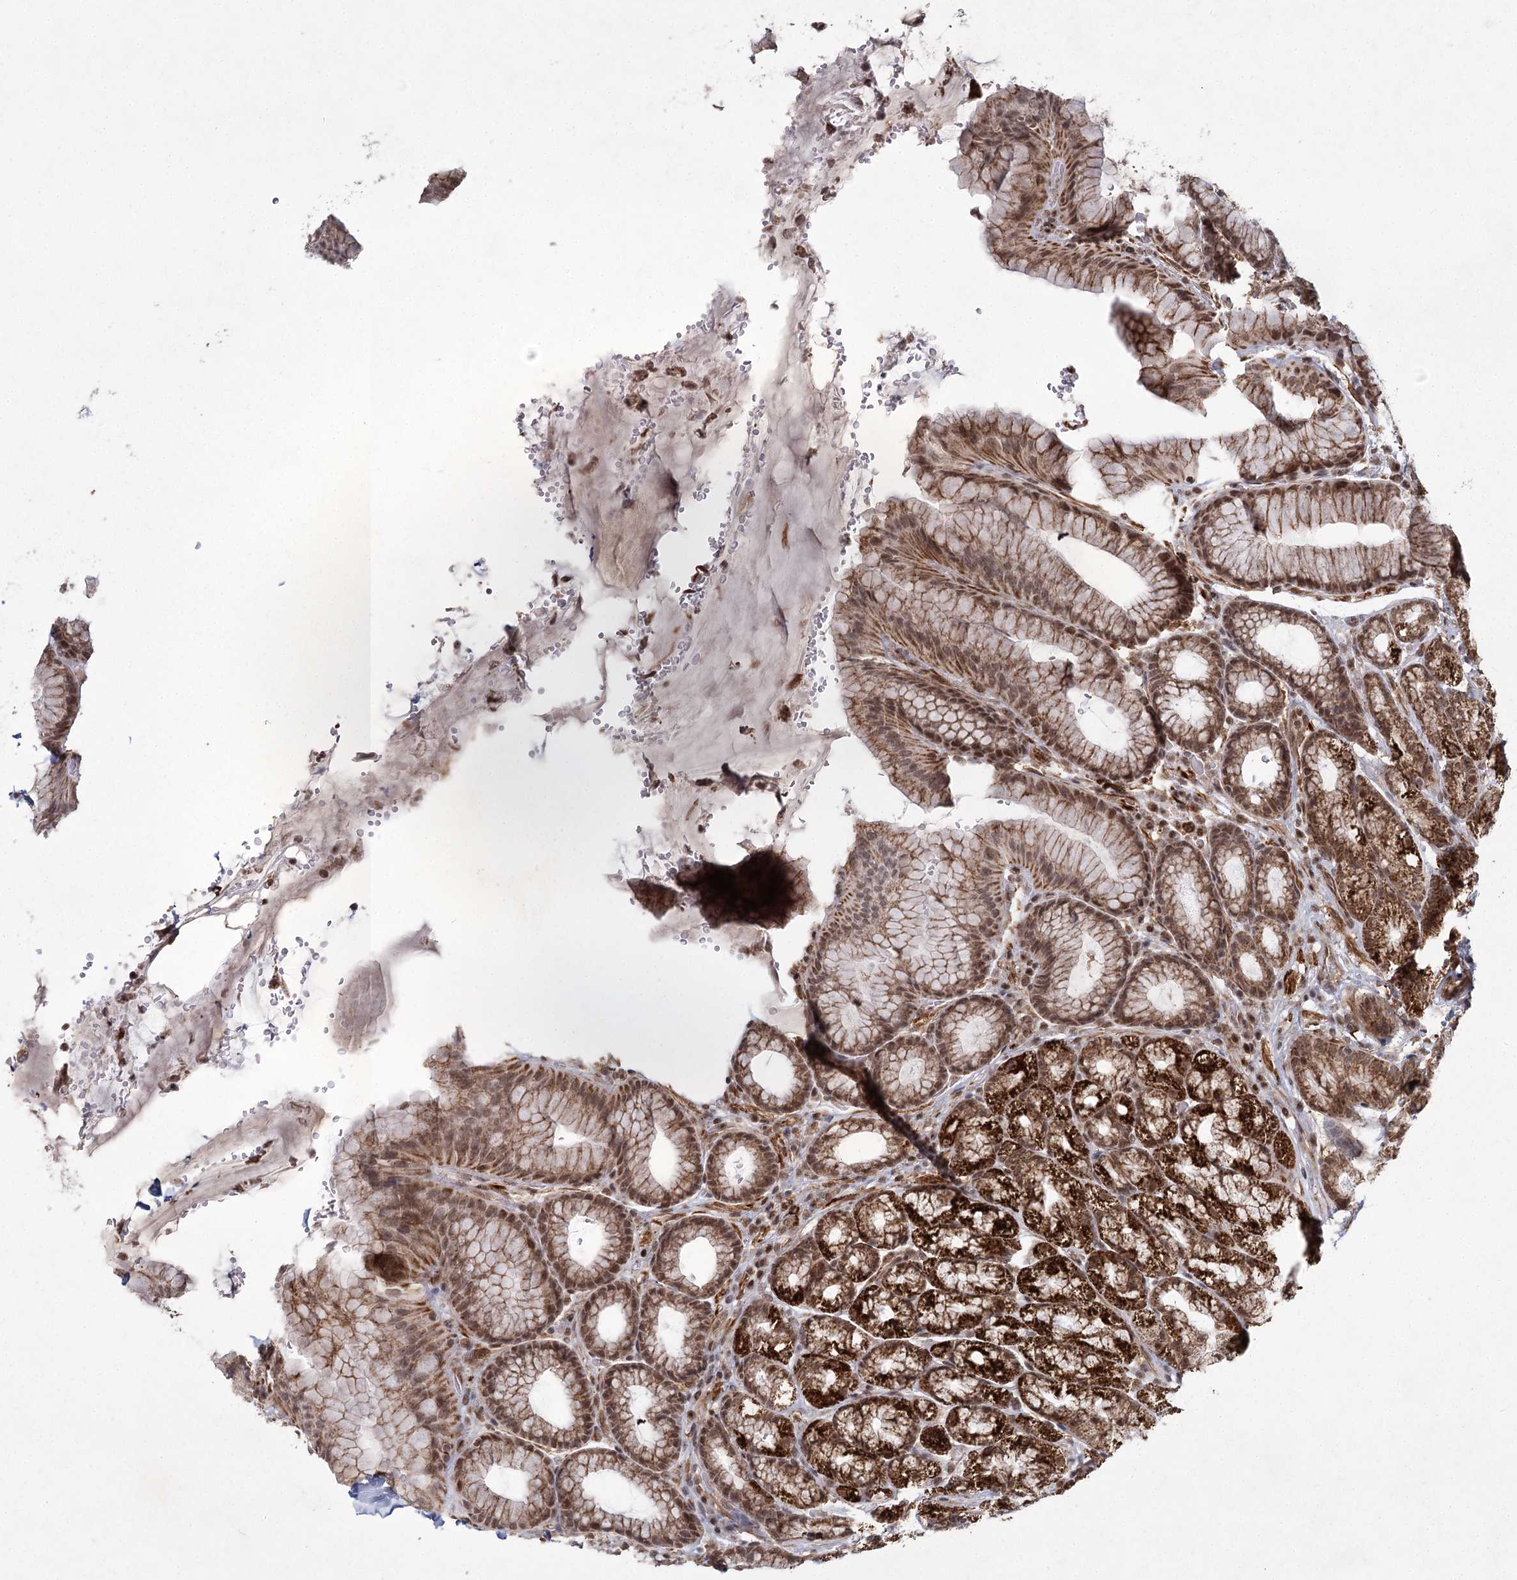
{"staining": {"intensity": "strong", "quantity": ">75%", "location": "cytoplasmic/membranous,nuclear"}, "tissue": "stomach", "cell_type": "Glandular cells", "image_type": "normal", "snomed": [{"axis": "morphology", "description": "Normal tissue, NOS"}, {"axis": "morphology", "description": "Adenocarcinoma, NOS"}, {"axis": "topography", "description": "Stomach"}], "caption": "A high-resolution image shows IHC staining of normal stomach, which exhibits strong cytoplasmic/membranous,nuclear expression in approximately >75% of glandular cells.", "gene": "ZCCHC24", "patient": {"sex": "male", "age": 57}}